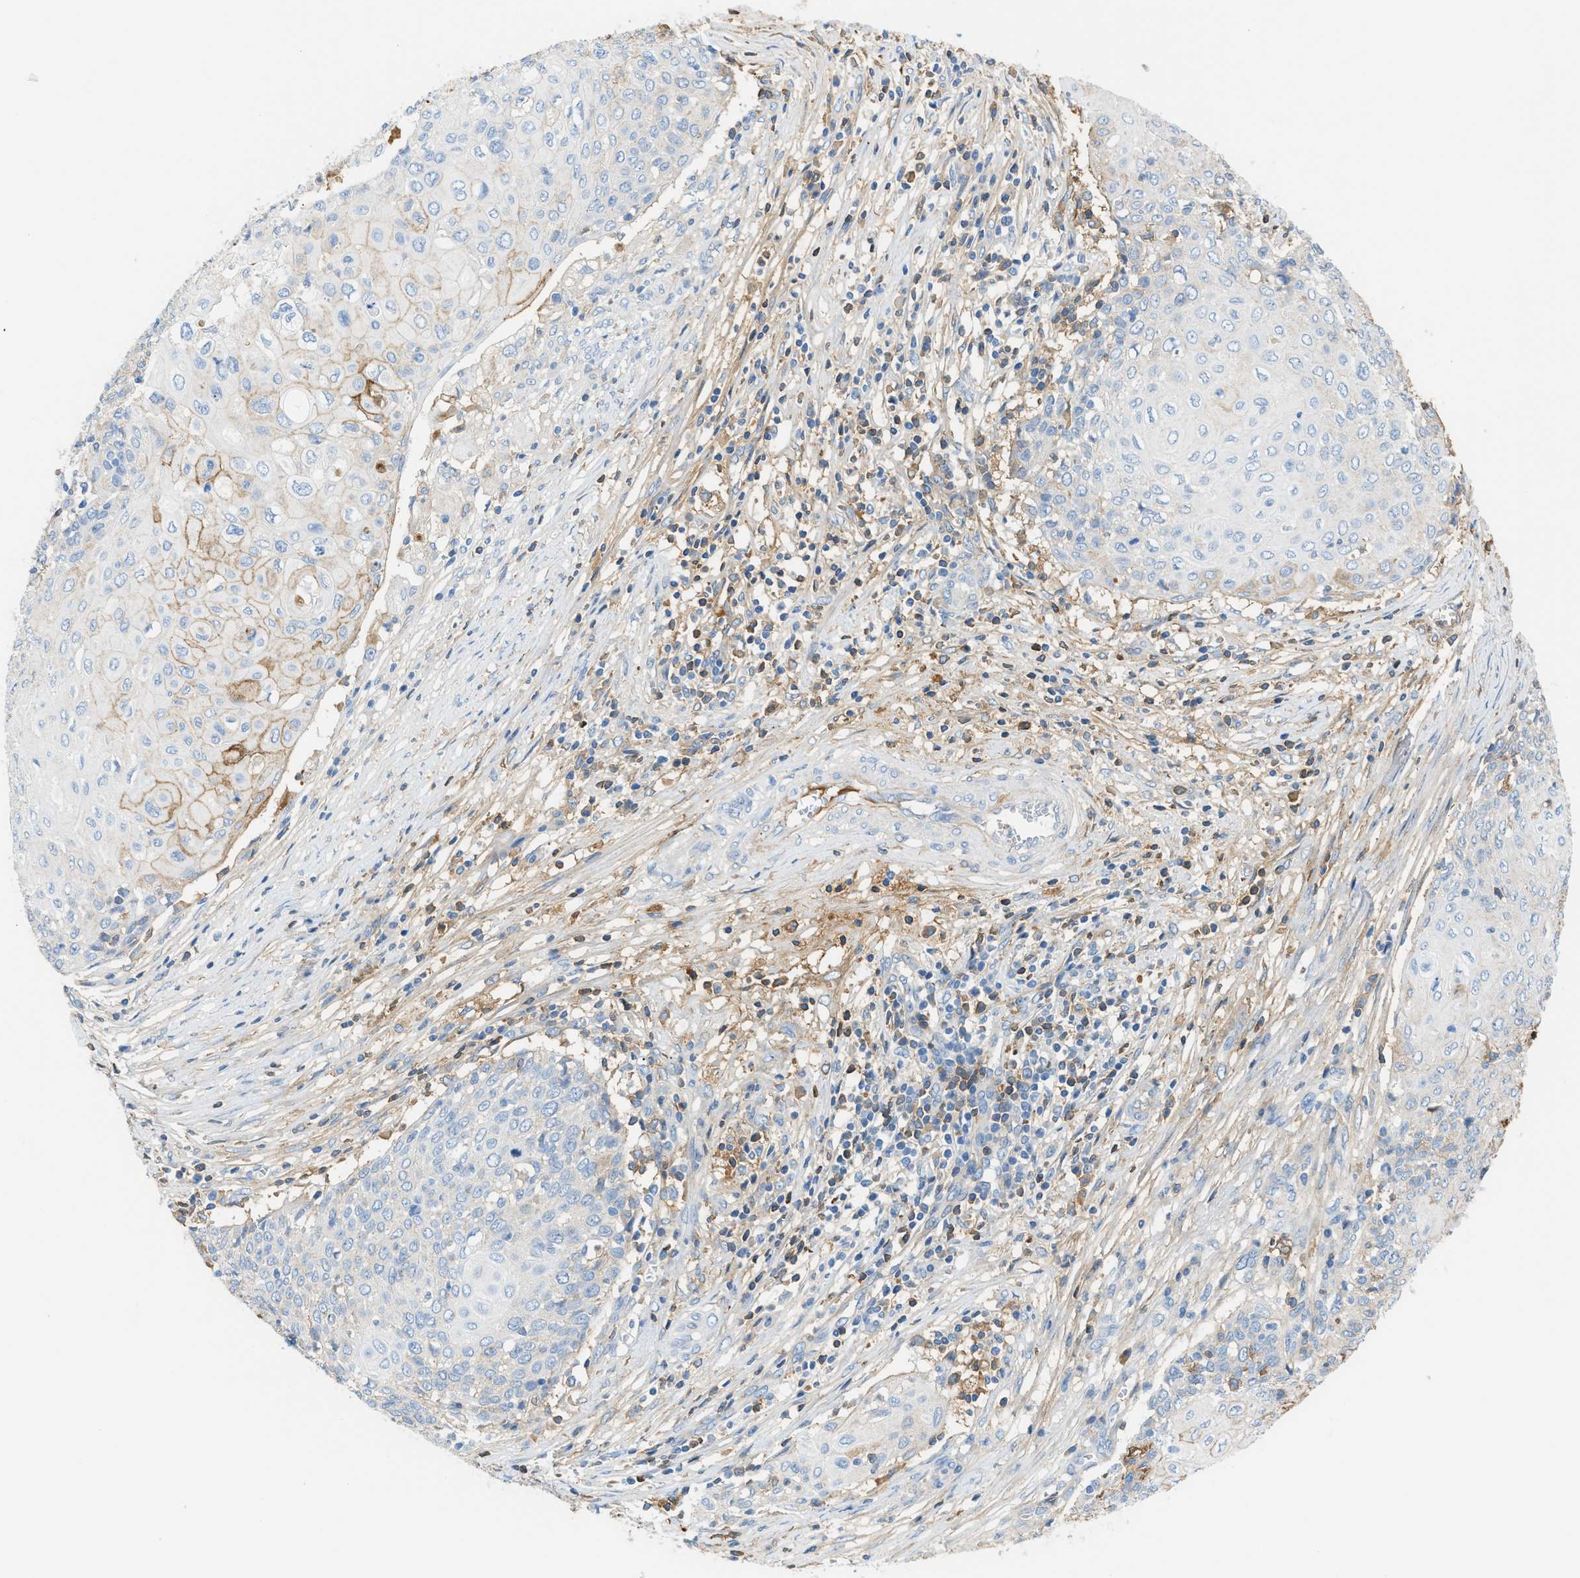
{"staining": {"intensity": "weak", "quantity": "<25%", "location": "cytoplasmic/membranous"}, "tissue": "cervical cancer", "cell_type": "Tumor cells", "image_type": "cancer", "snomed": [{"axis": "morphology", "description": "Squamous cell carcinoma, NOS"}, {"axis": "topography", "description": "Cervix"}], "caption": "High magnification brightfield microscopy of cervical cancer (squamous cell carcinoma) stained with DAB (3,3'-diaminobenzidine) (brown) and counterstained with hematoxylin (blue): tumor cells show no significant expression.", "gene": "CFI", "patient": {"sex": "female", "age": 39}}